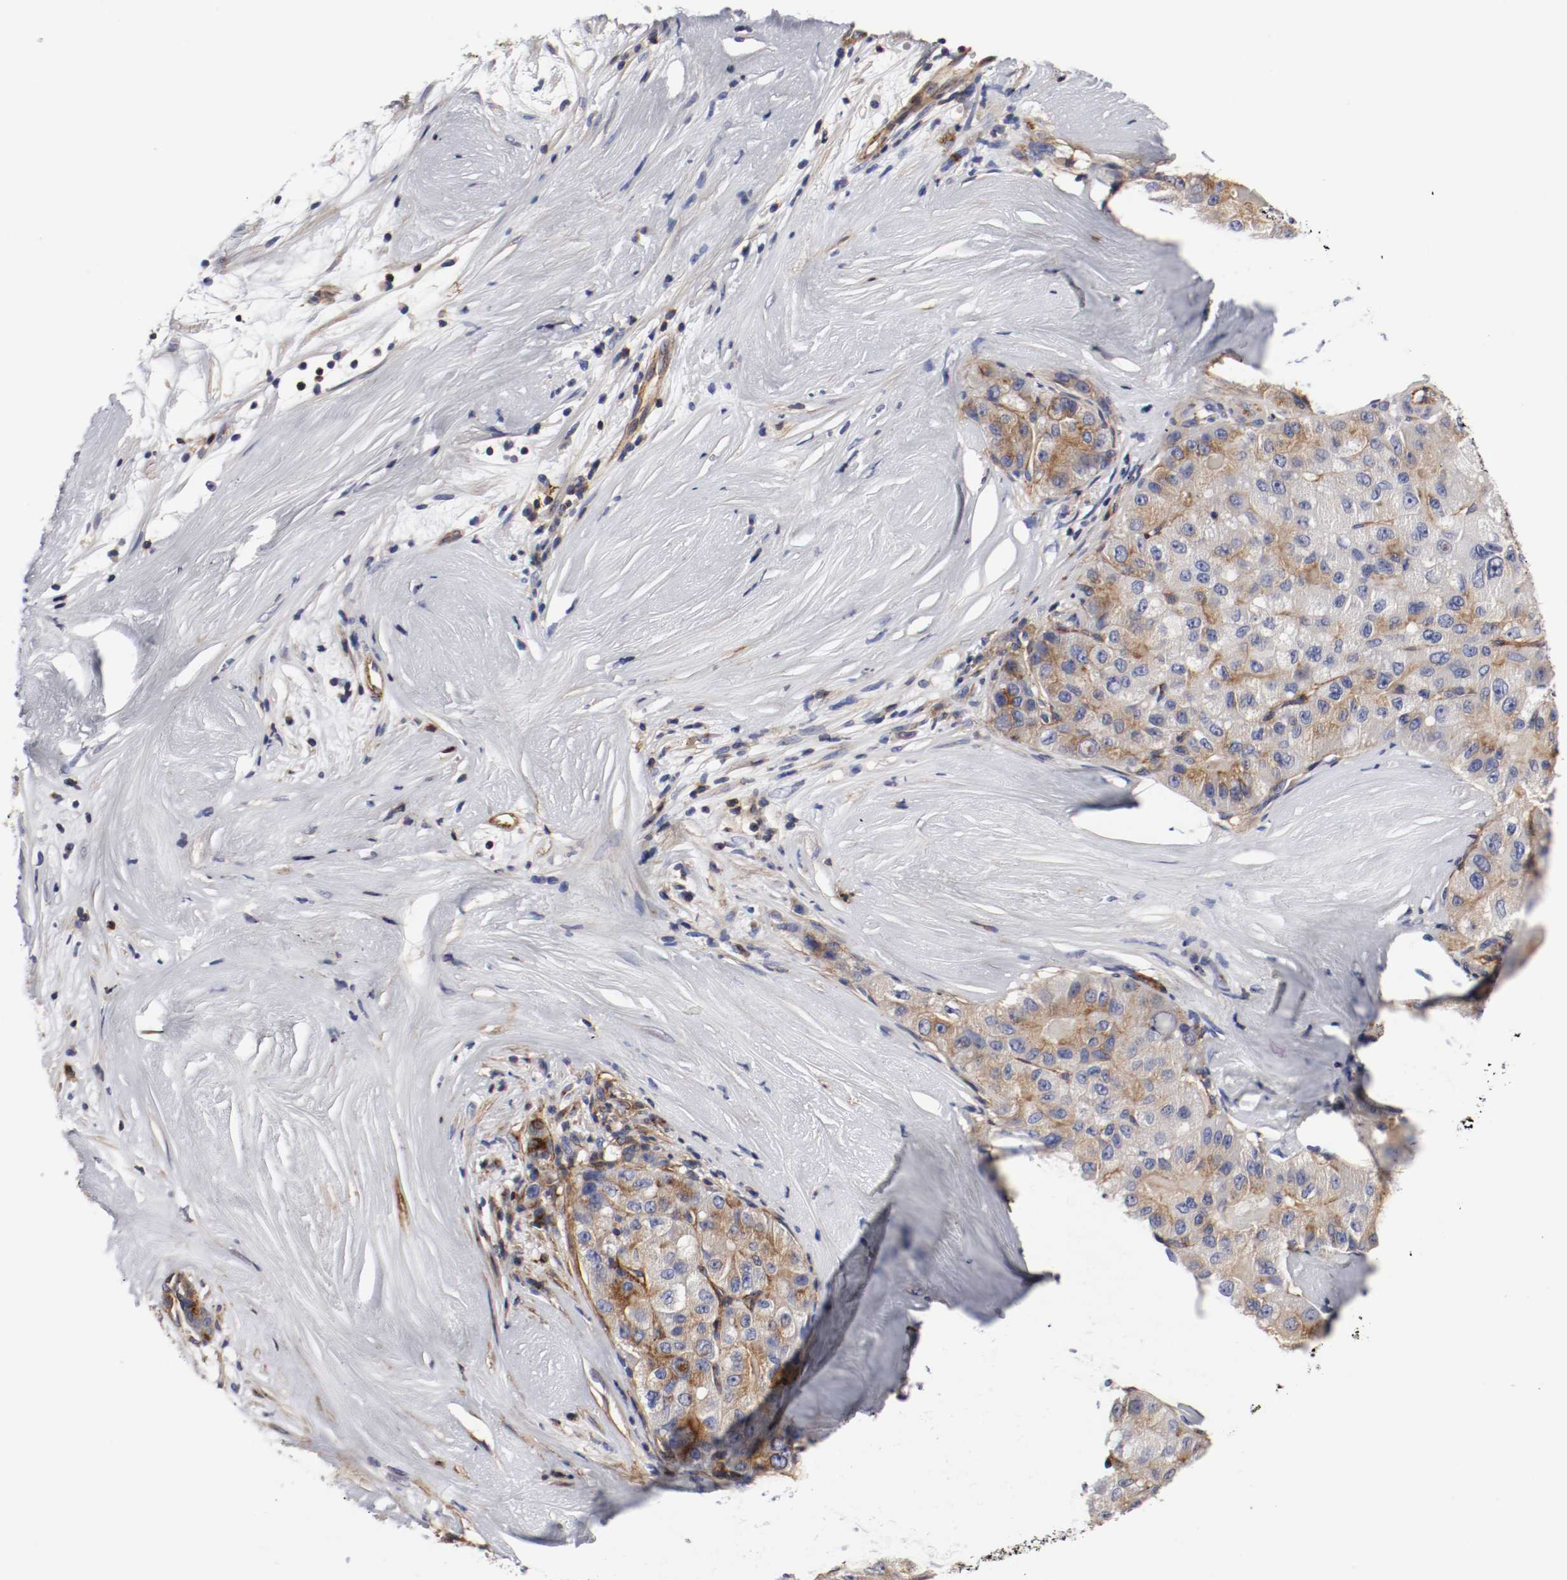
{"staining": {"intensity": "moderate", "quantity": "25%-75%", "location": "cytoplasmic/membranous"}, "tissue": "liver cancer", "cell_type": "Tumor cells", "image_type": "cancer", "snomed": [{"axis": "morphology", "description": "Carcinoma, Hepatocellular, NOS"}, {"axis": "topography", "description": "Liver"}], "caption": "Protein analysis of hepatocellular carcinoma (liver) tissue demonstrates moderate cytoplasmic/membranous expression in about 25%-75% of tumor cells. (DAB (3,3'-diaminobenzidine) IHC, brown staining for protein, blue staining for nuclei).", "gene": "IFITM1", "patient": {"sex": "male", "age": 80}}